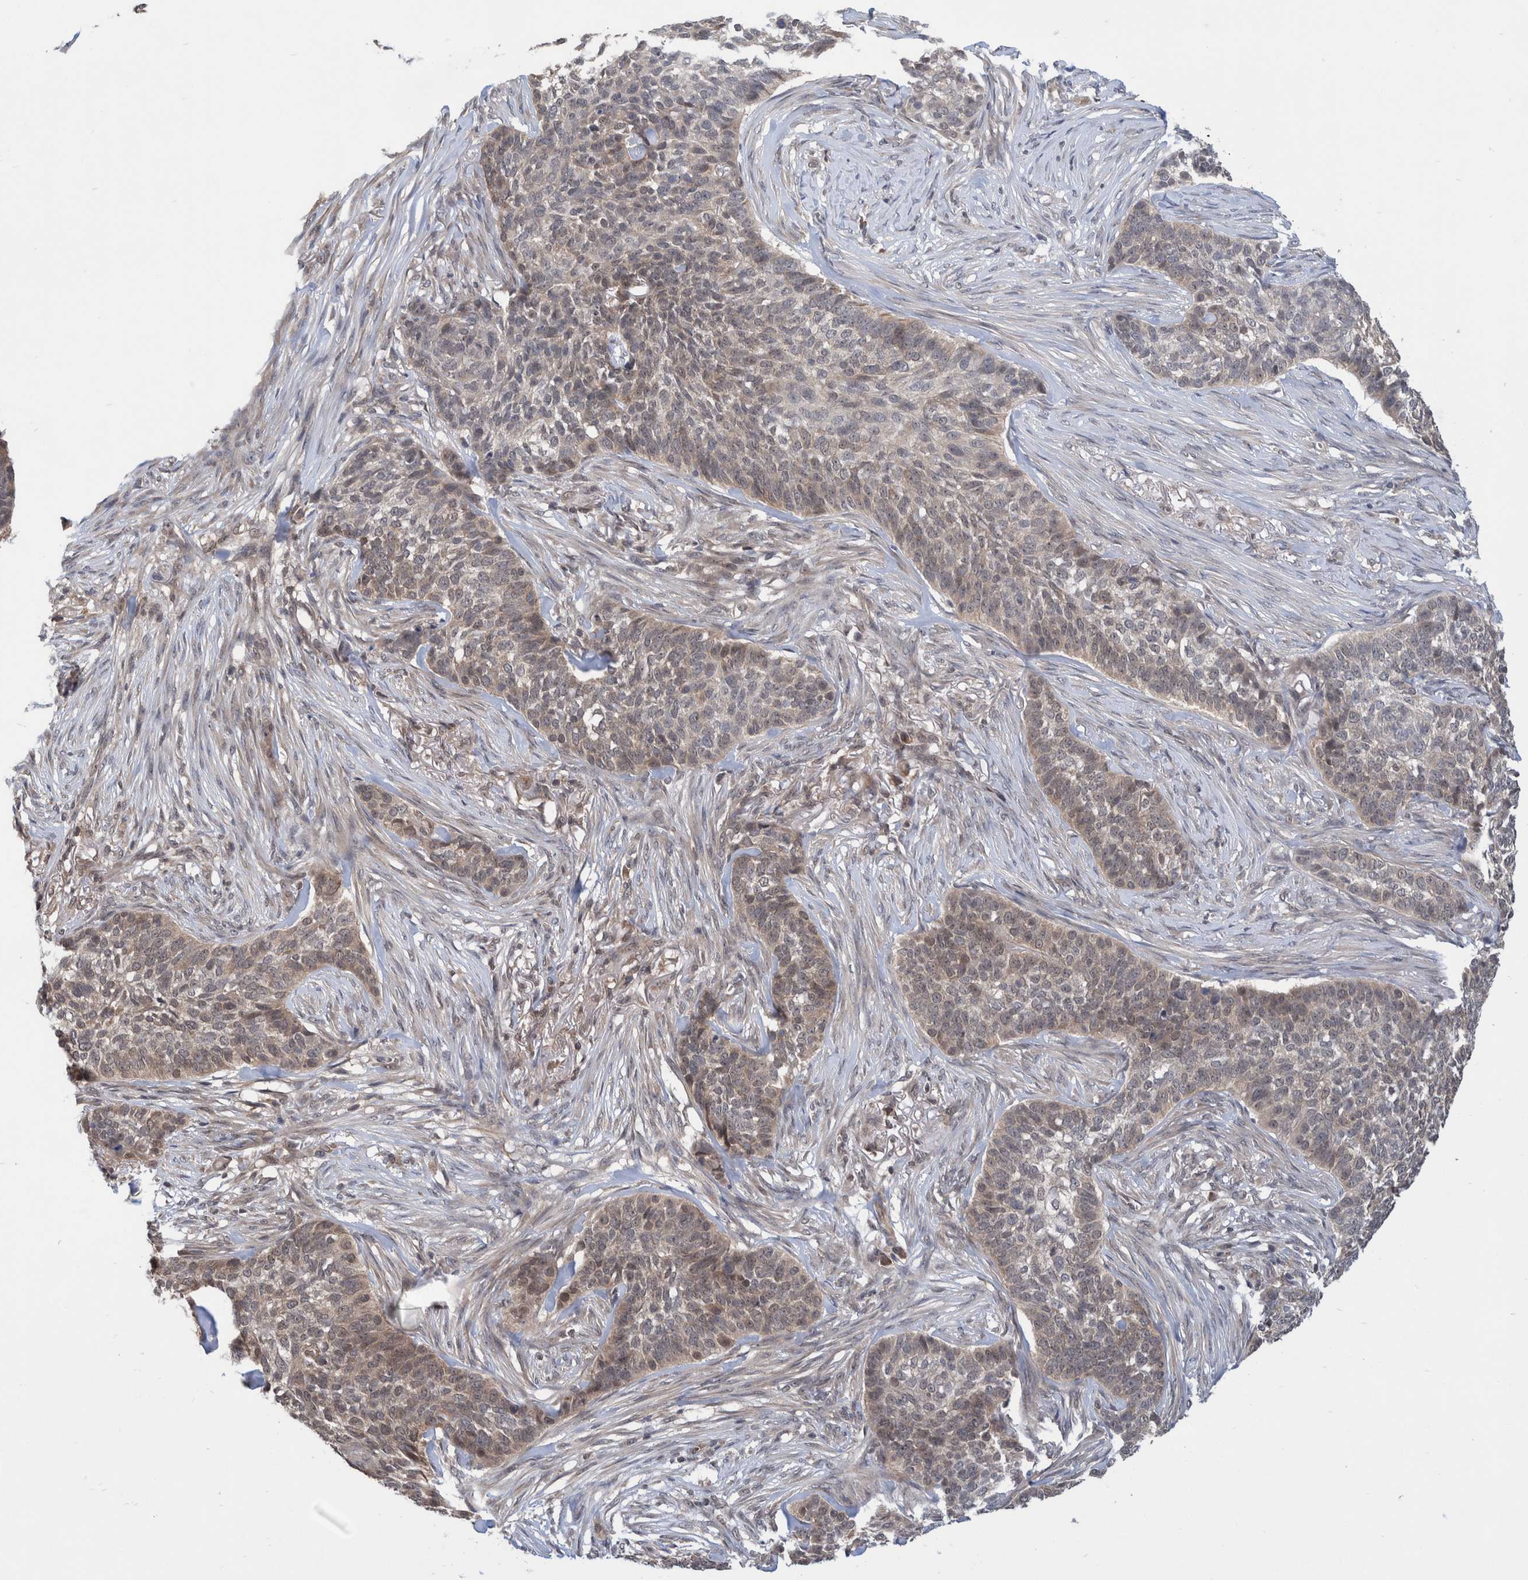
{"staining": {"intensity": "weak", "quantity": "<25%", "location": "cytoplasmic/membranous"}, "tissue": "skin cancer", "cell_type": "Tumor cells", "image_type": "cancer", "snomed": [{"axis": "morphology", "description": "Basal cell carcinoma"}, {"axis": "topography", "description": "Skin"}], "caption": "Immunohistochemistry (IHC) micrograph of skin cancer stained for a protein (brown), which exhibits no positivity in tumor cells.", "gene": "PLPBP", "patient": {"sex": "male", "age": 85}}